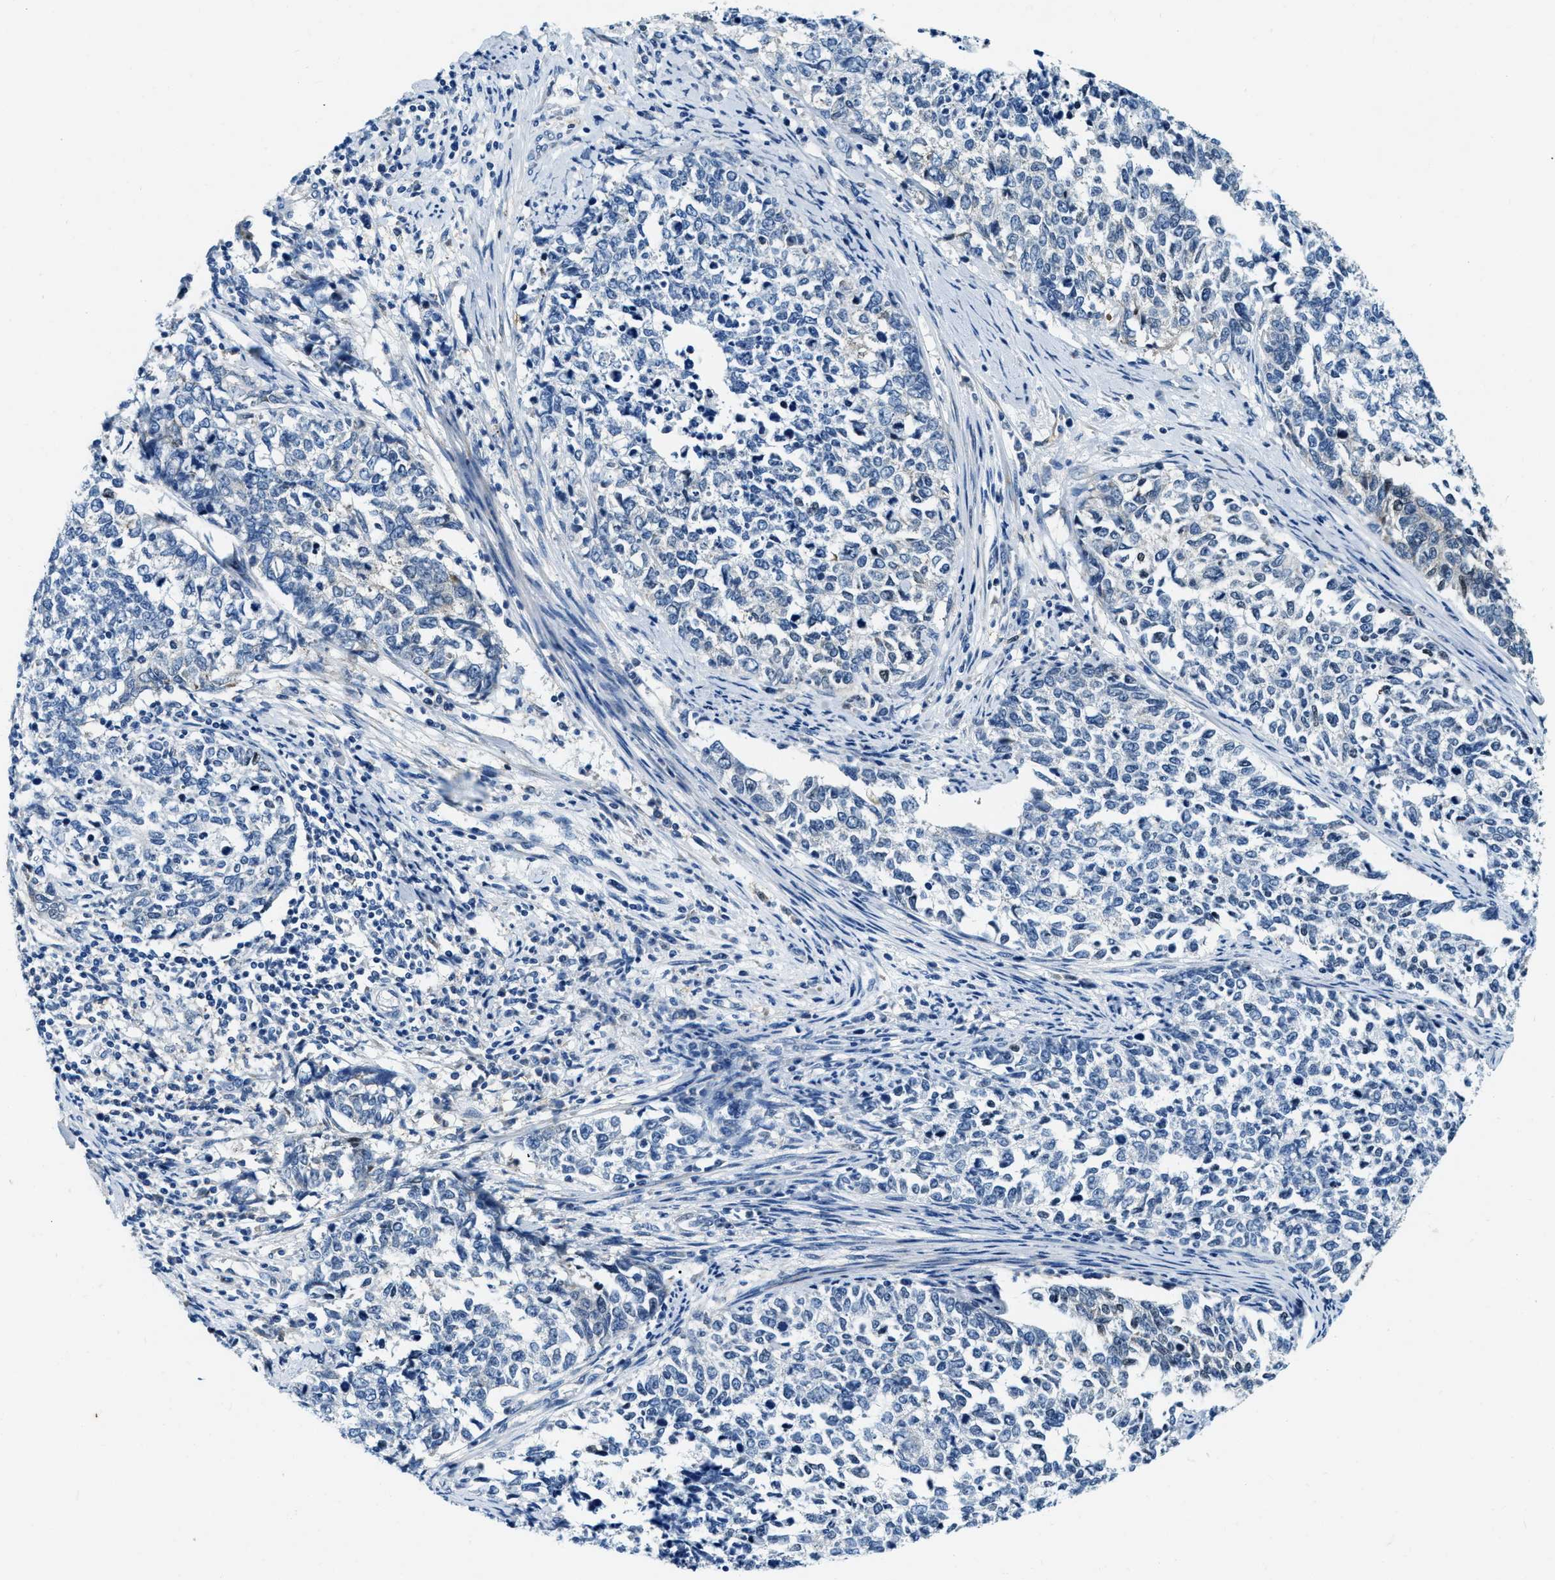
{"staining": {"intensity": "negative", "quantity": "none", "location": "none"}, "tissue": "cervical cancer", "cell_type": "Tumor cells", "image_type": "cancer", "snomed": [{"axis": "morphology", "description": "Squamous cell carcinoma, NOS"}, {"axis": "topography", "description": "Cervix"}], "caption": "Immunohistochemical staining of cervical cancer (squamous cell carcinoma) exhibits no significant expression in tumor cells.", "gene": "EIF2AK2", "patient": {"sex": "female", "age": 63}}